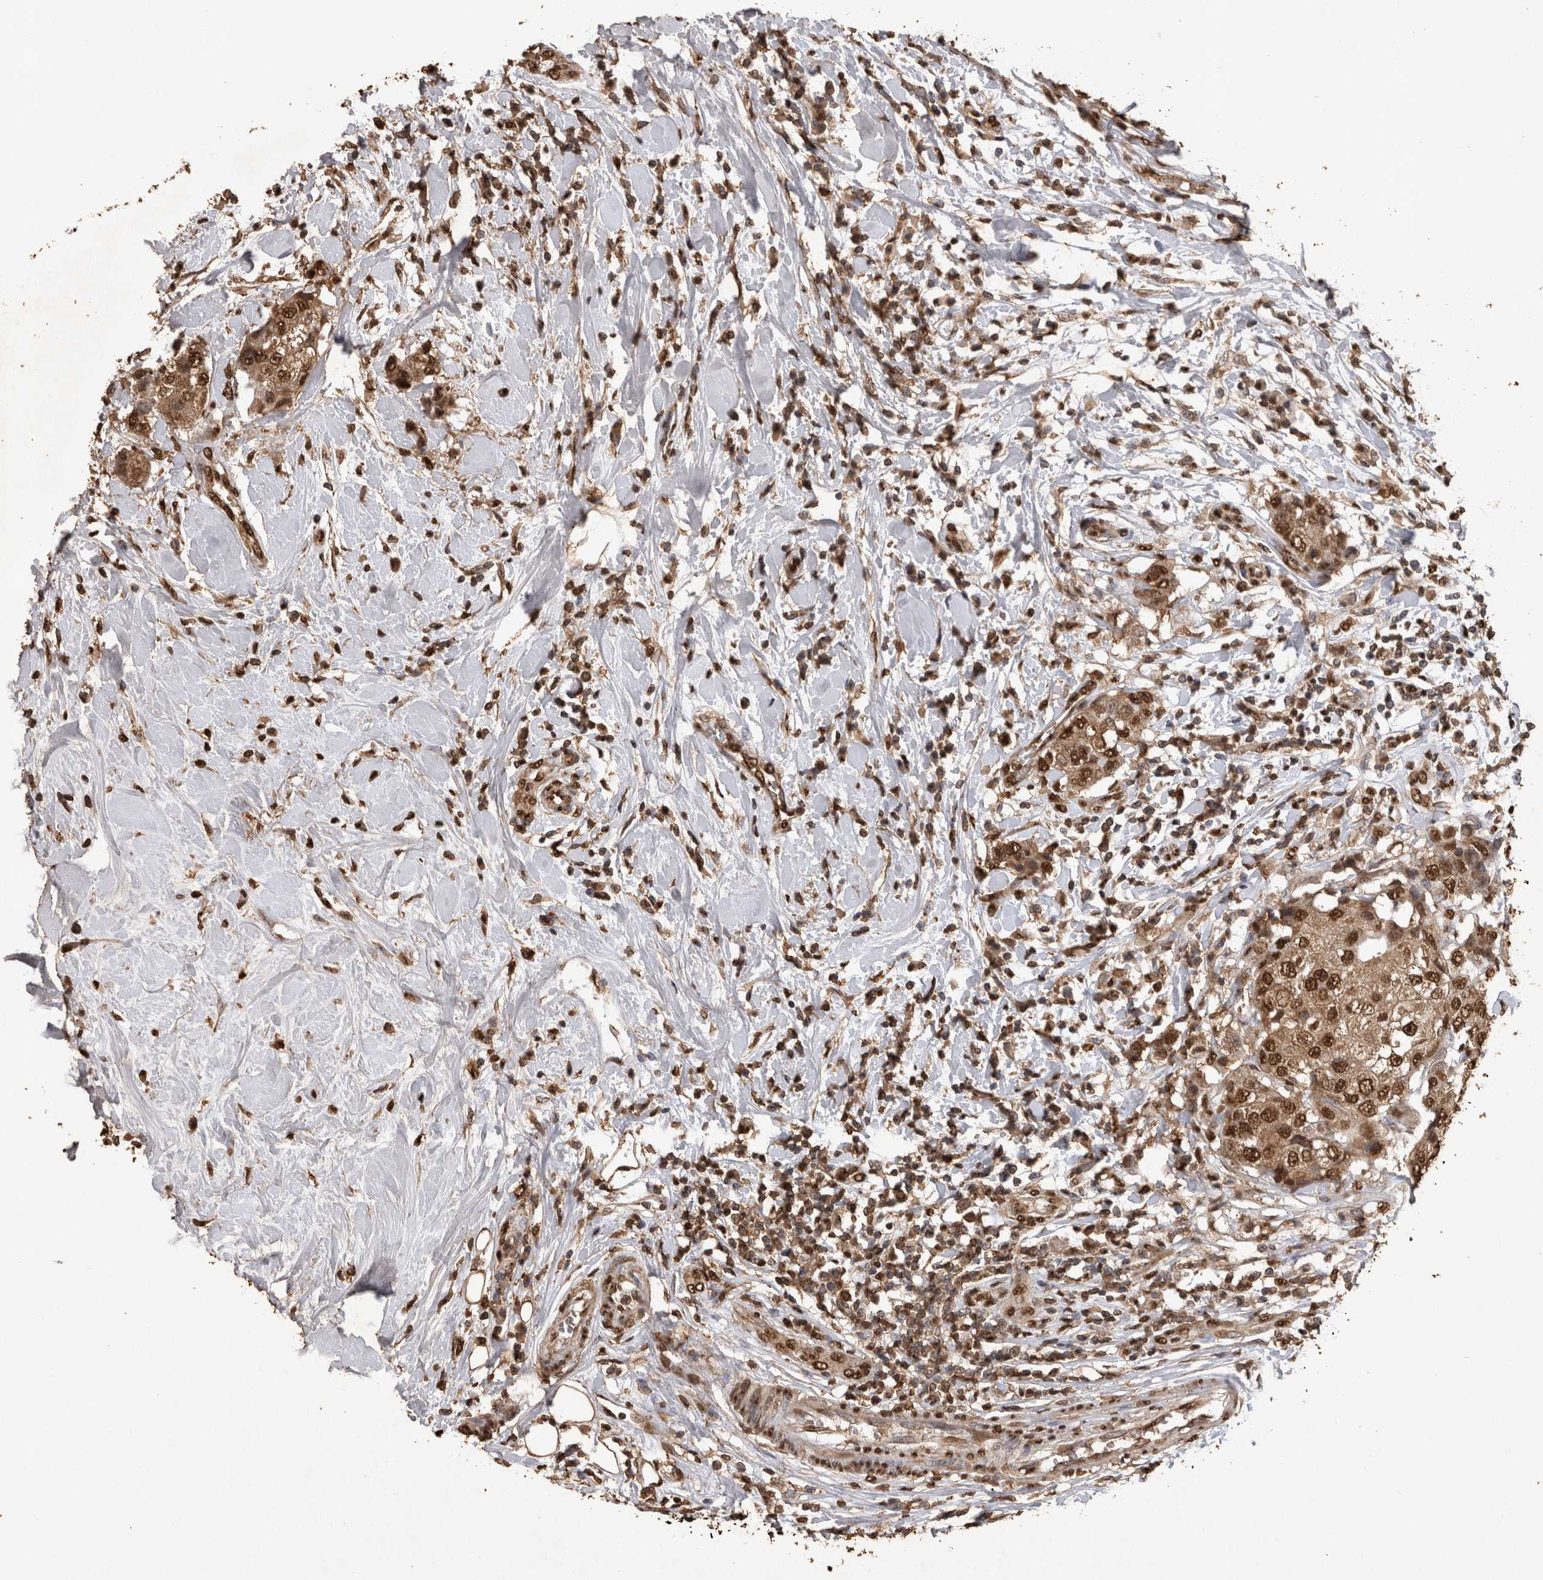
{"staining": {"intensity": "strong", "quantity": ">75%", "location": "cytoplasmic/membranous,nuclear"}, "tissue": "breast cancer", "cell_type": "Tumor cells", "image_type": "cancer", "snomed": [{"axis": "morphology", "description": "Duct carcinoma"}, {"axis": "topography", "description": "Breast"}], "caption": "Immunohistochemical staining of human breast cancer shows high levels of strong cytoplasmic/membranous and nuclear protein expression in approximately >75% of tumor cells. The staining was performed using DAB (3,3'-diaminobenzidine), with brown indicating positive protein expression. Nuclei are stained blue with hematoxylin.", "gene": "OAS2", "patient": {"sex": "female", "age": 27}}